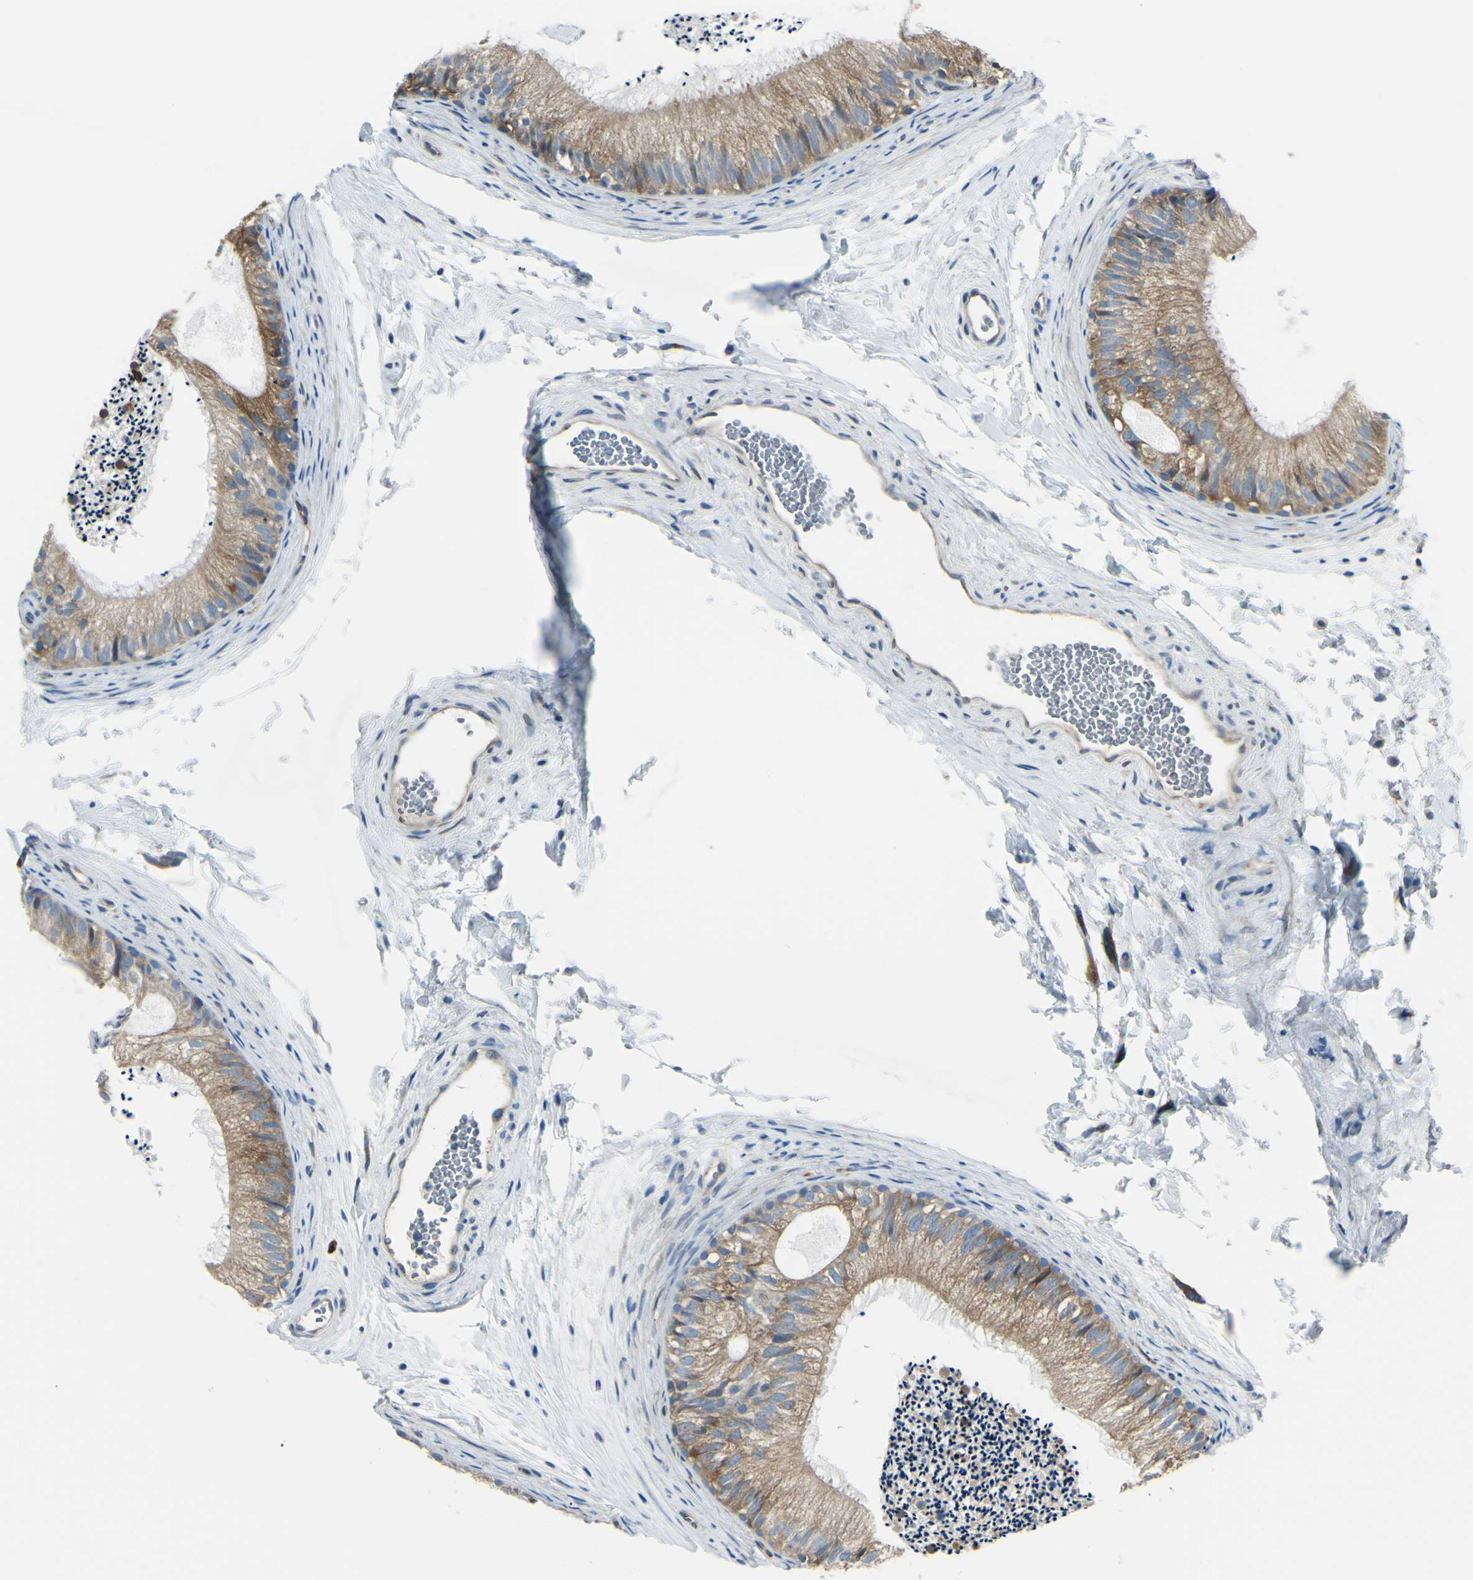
{"staining": {"intensity": "moderate", "quantity": ">75%", "location": "cytoplasmic/membranous"}, "tissue": "epididymis", "cell_type": "Glandular cells", "image_type": "normal", "snomed": [{"axis": "morphology", "description": "Normal tissue, NOS"}, {"axis": "topography", "description": "Epididymis"}], "caption": "A high-resolution image shows immunohistochemistry staining of normal epididymis, which demonstrates moderate cytoplasmic/membranous staining in about >75% of glandular cells.", "gene": "SELENOS", "patient": {"sex": "male", "age": 56}}